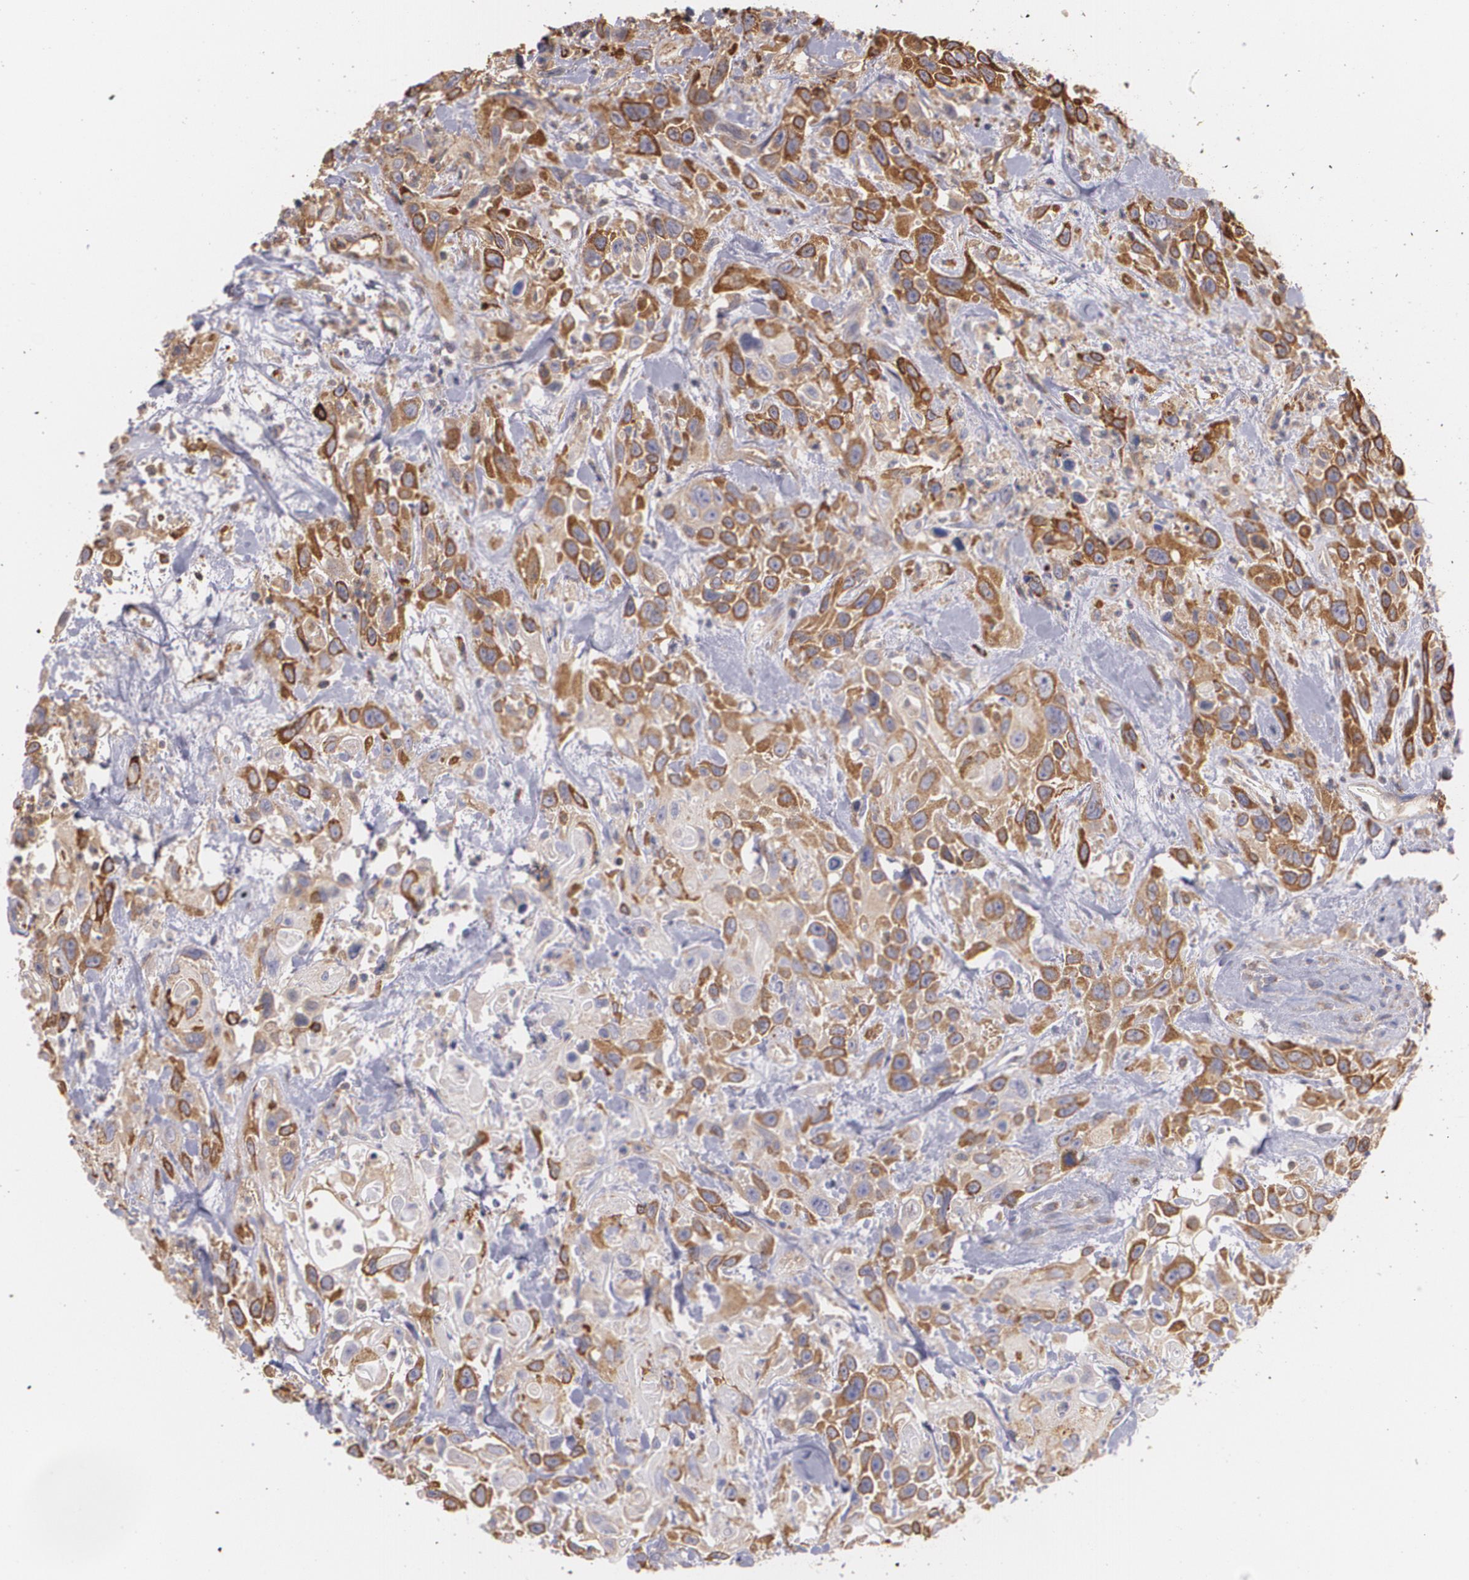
{"staining": {"intensity": "strong", "quantity": ">75%", "location": "cytoplasmic/membranous"}, "tissue": "urothelial cancer", "cell_type": "Tumor cells", "image_type": "cancer", "snomed": [{"axis": "morphology", "description": "Urothelial carcinoma, High grade"}, {"axis": "topography", "description": "Urinary bladder"}], "caption": "Immunohistochemistry (IHC) micrograph of high-grade urothelial carcinoma stained for a protein (brown), which demonstrates high levels of strong cytoplasmic/membranous staining in about >75% of tumor cells.", "gene": "ECE1", "patient": {"sex": "female", "age": 84}}